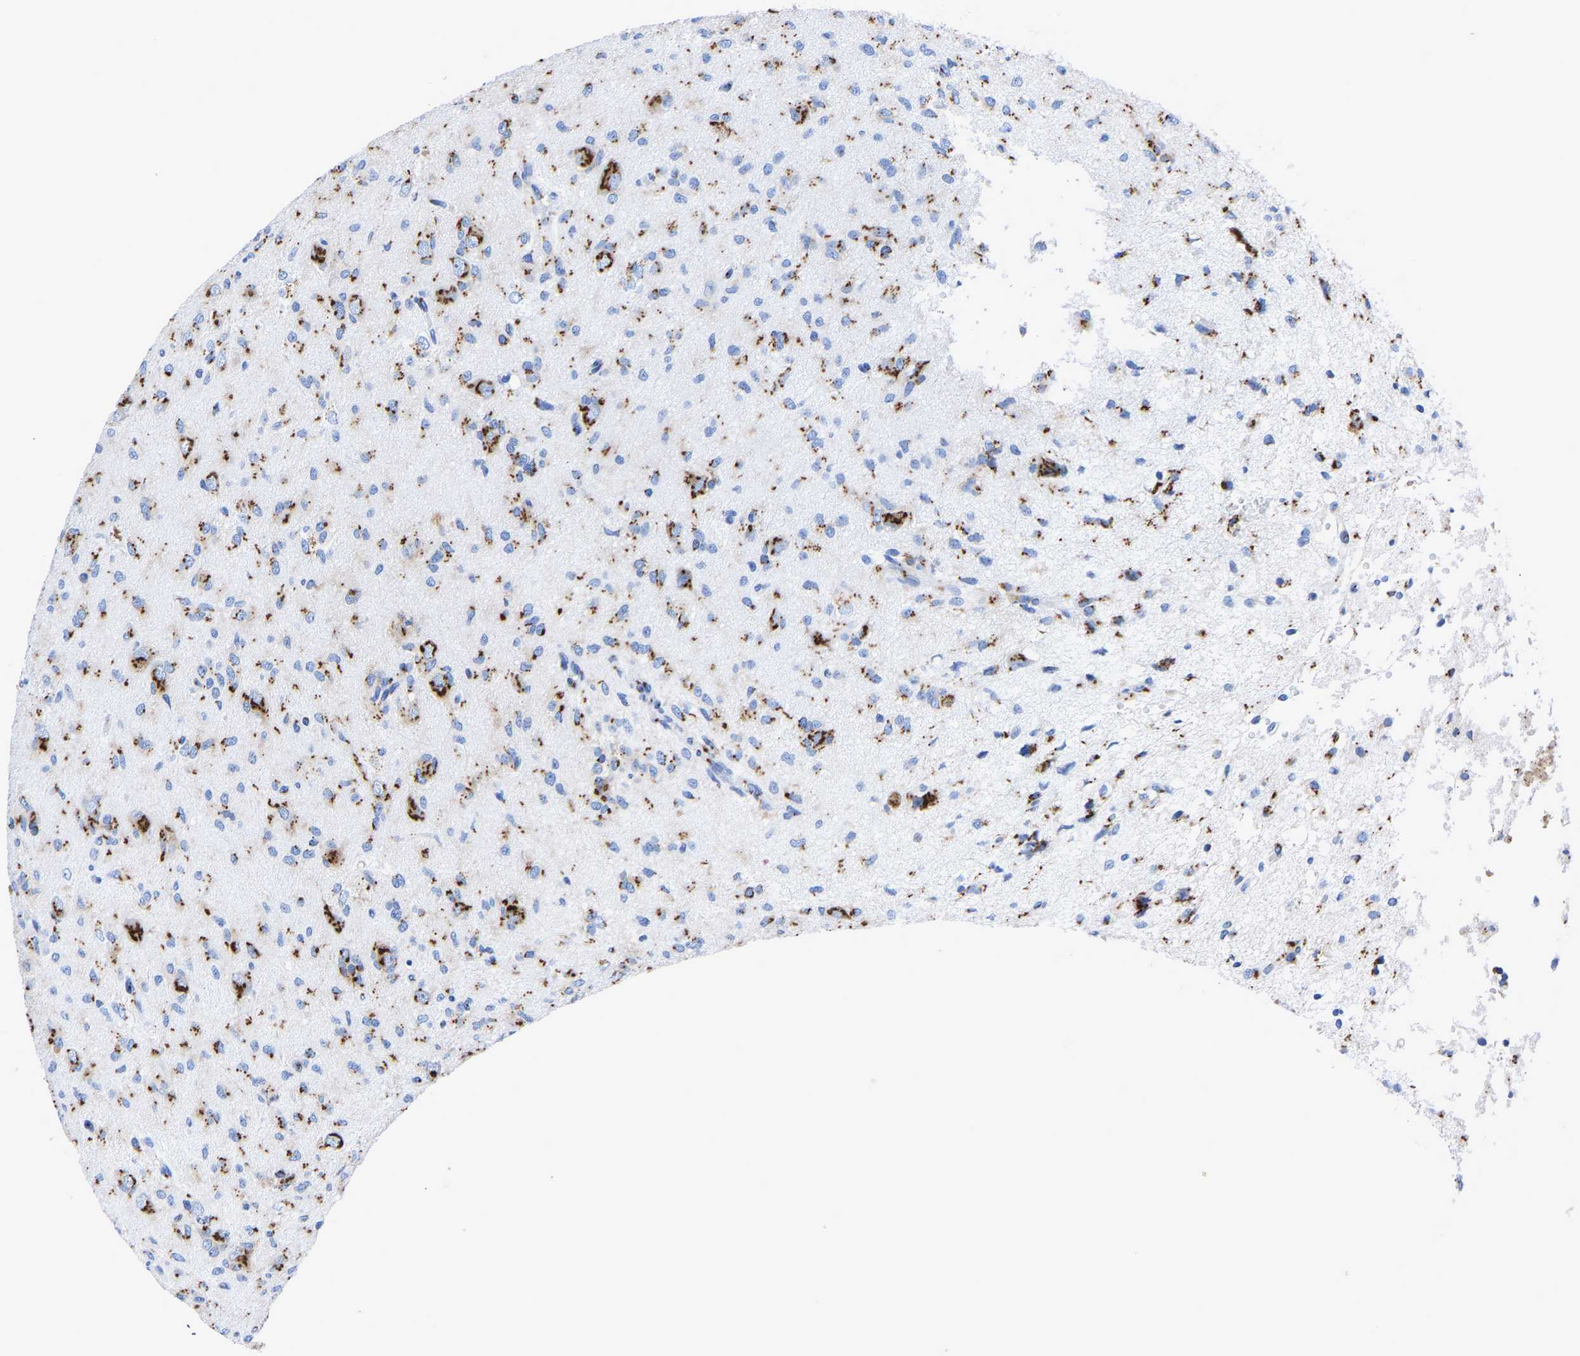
{"staining": {"intensity": "strong", "quantity": "25%-75%", "location": "cytoplasmic/membranous"}, "tissue": "glioma", "cell_type": "Tumor cells", "image_type": "cancer", "snomed": [{"axis": "morphology", "description": "Glioma, malignant, High grade"}, {"axis": "topography", "description": "Brain"}], "caption": "Brown immunohistochemical staining in human glioma exhibits strong cytoplasmic/membranous positivity in approximately 25%-75% of tumor cells.", "gene": "TMEM87A", "patient": {"sex": "female", "age": 59}}